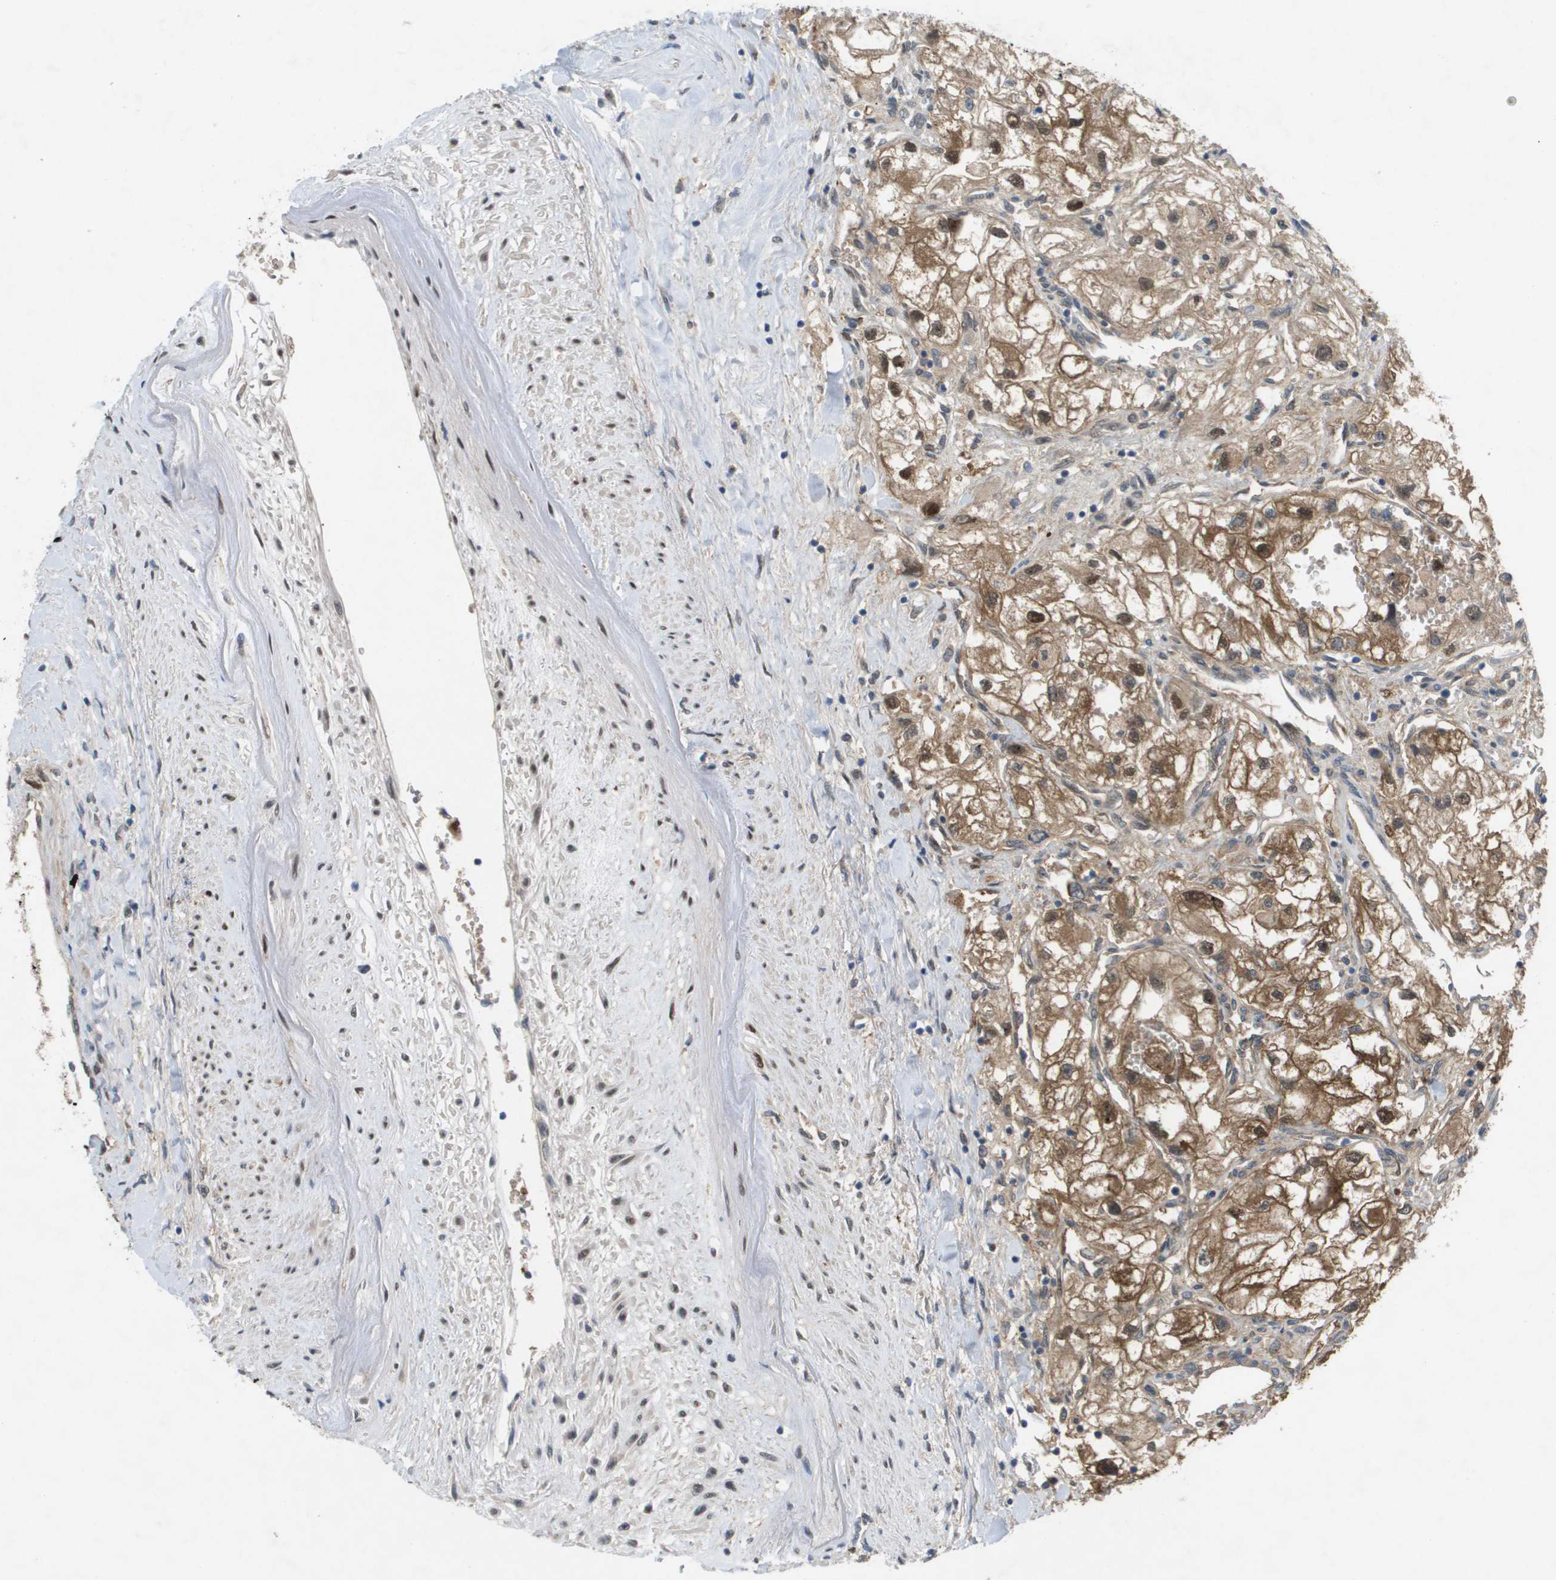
{"staining": {"intensity": "moderate", "quantity": ">75%", "location": "cytoplasmic/membranous,nuclear"}, "tissue": "renal cancer", "cell_type": "Tumor cells", "image_type": "cancer", "snomed": [{"axis": "morphology", "description": "Adenocarcinoma, NOS"}, {"axis": "topography", "description": "Kidney"}], "caption": "Protein staining of adenocarcinoma (renal) tissue reveals moderate cytoplasmic/membranous and nuclear expression in about >75% of tumor cells.", "gene": "PALD1", "patient": {"sex": "female", "age": 70}}